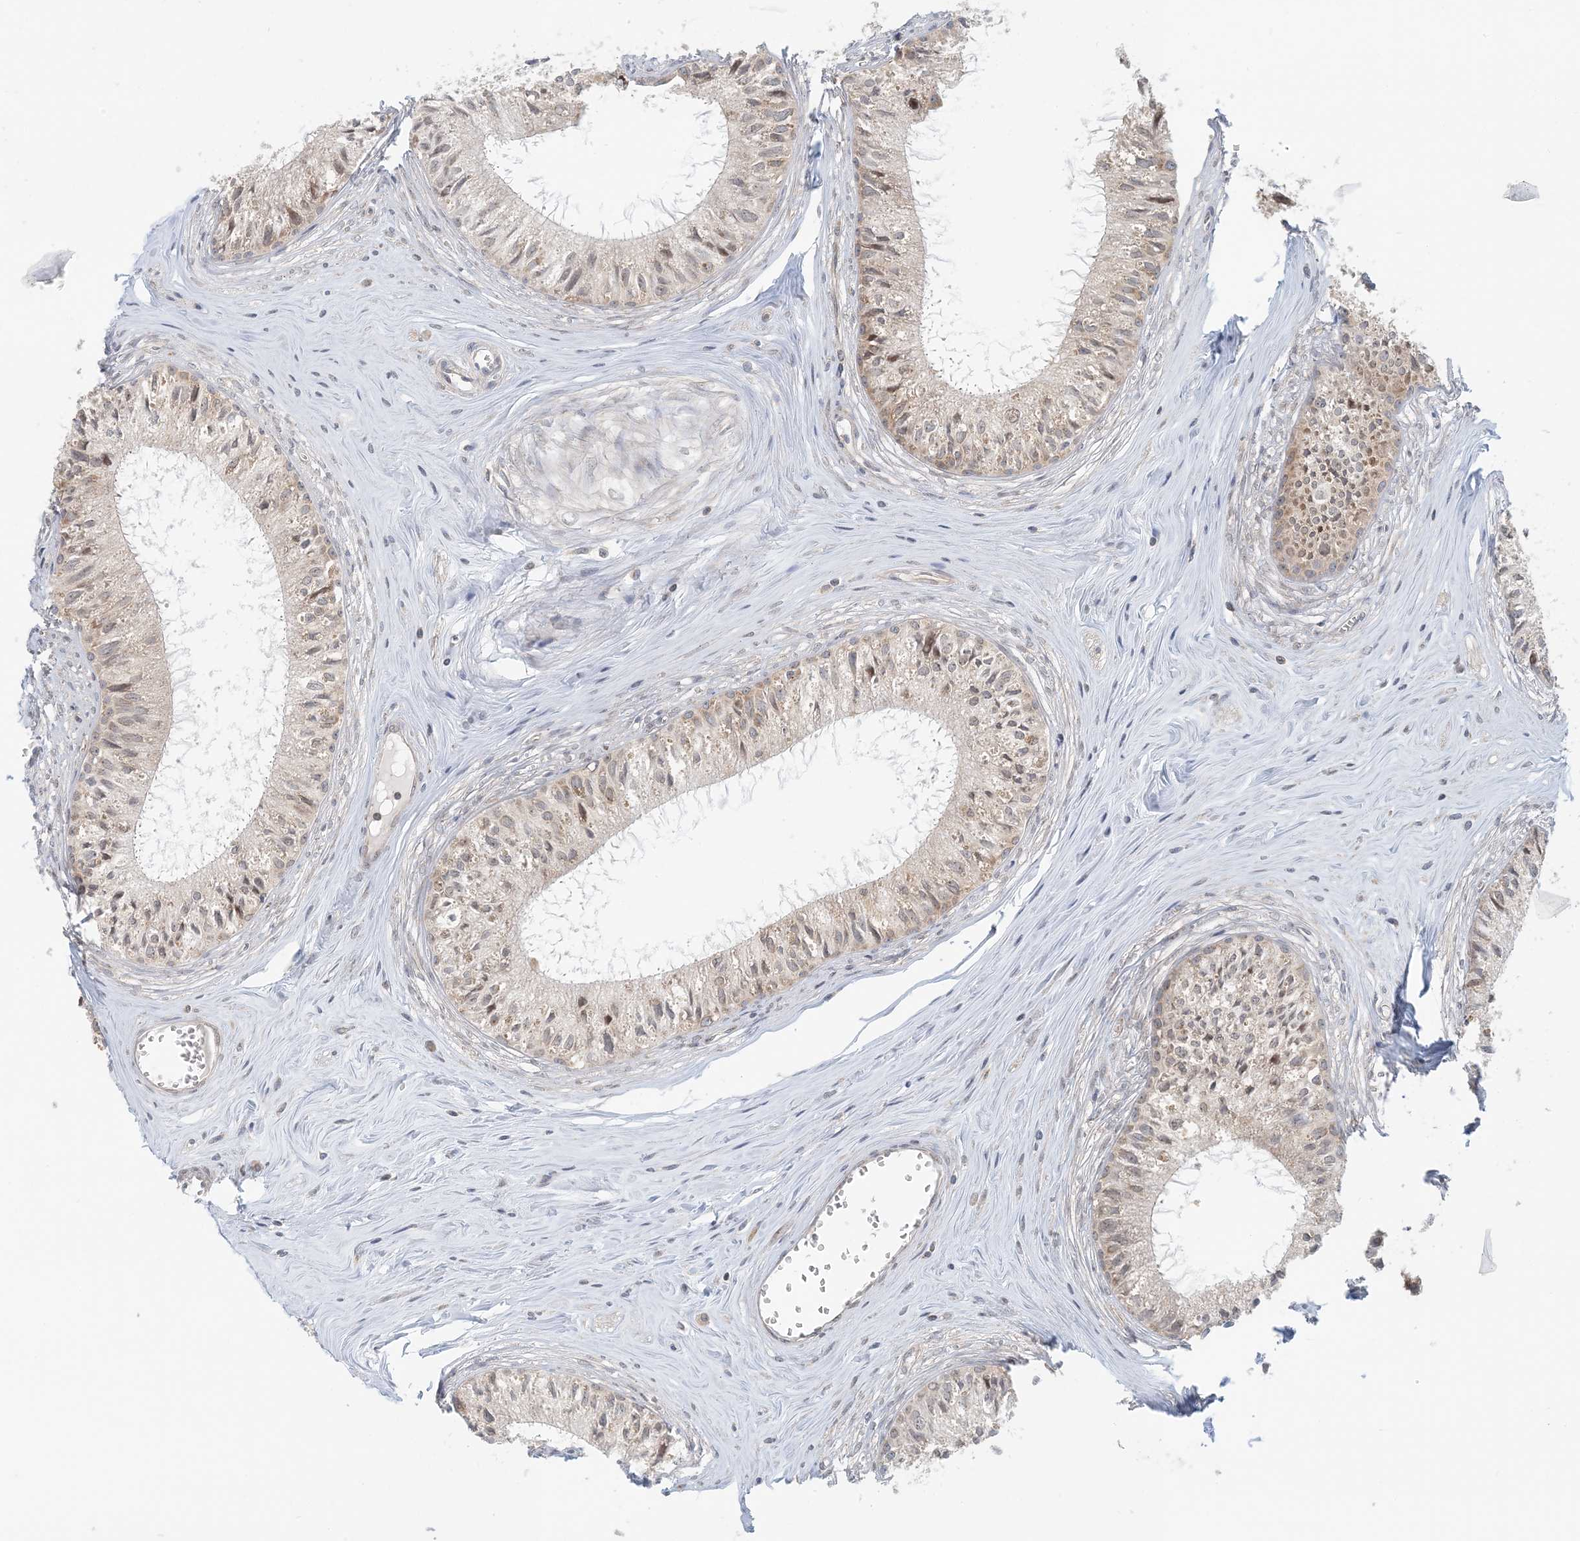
{"staining": {"intensity": "moderate", "quantity": ">75%", "location": "cytoplasmic/membranous"}, "tissue": "epididymis", "cell_type": "Glandular cells", "image_type": "normal", "snomed": [{"axis": "morphology", "description": "Normal tissue, NOS"}, {"axis": "topography", "description": "Epididymis"}], "caption": "Immunohistochemistry (IHC) of normal human epididymis displays medium levels of moderate cytoplasmic/membranous staining in about >75% of glandular cells.", "gene": "ATP13A2", "patient": {"sex": "male", "age": 36}}